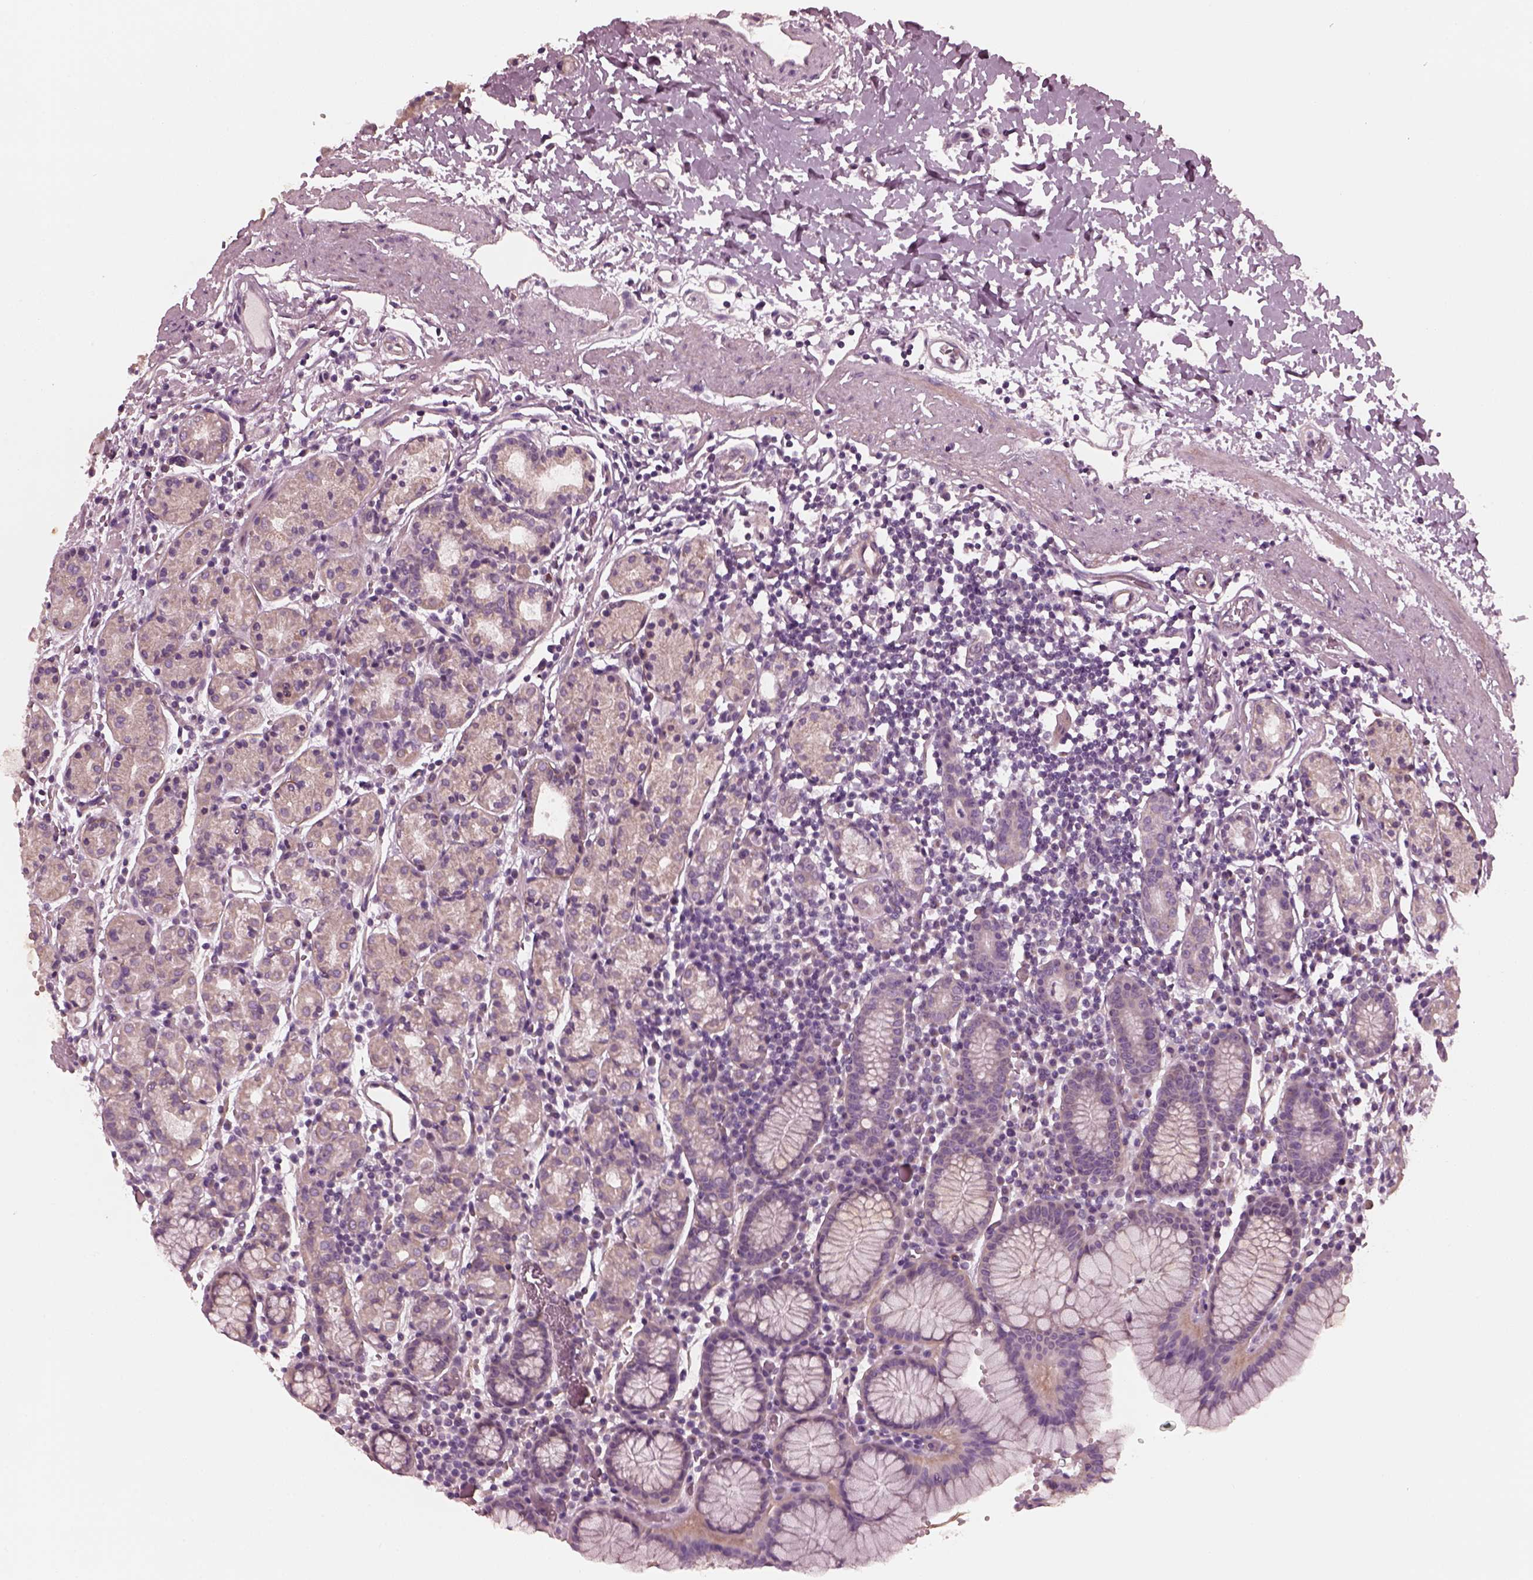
{"staining": {"intensity": "weak", "quantity": "25%-75%", "location": "cytoplasmic/membranous"}, "tissue": "stomach", "cell_type": "Glandular cells", "image_type": "normal", "snomed": [{"axis": "morphology", "description": "Normal tissue, NOS"}, {"axis": "topography", "description": "Stomach, upper"}, {"axis": "topography", "description": "Stomach"}], "caption": "High-magnification brightfield microscopy of benign stomach stained with DAB (brown) and counterstained with hematoxylin (blue). glandular cells exhibit weak cytoplasmic/membranous positivity is identified in about25%-75% of cells.", "gene": "KIF6", "patient": {"sex": "male", "age": 62}}